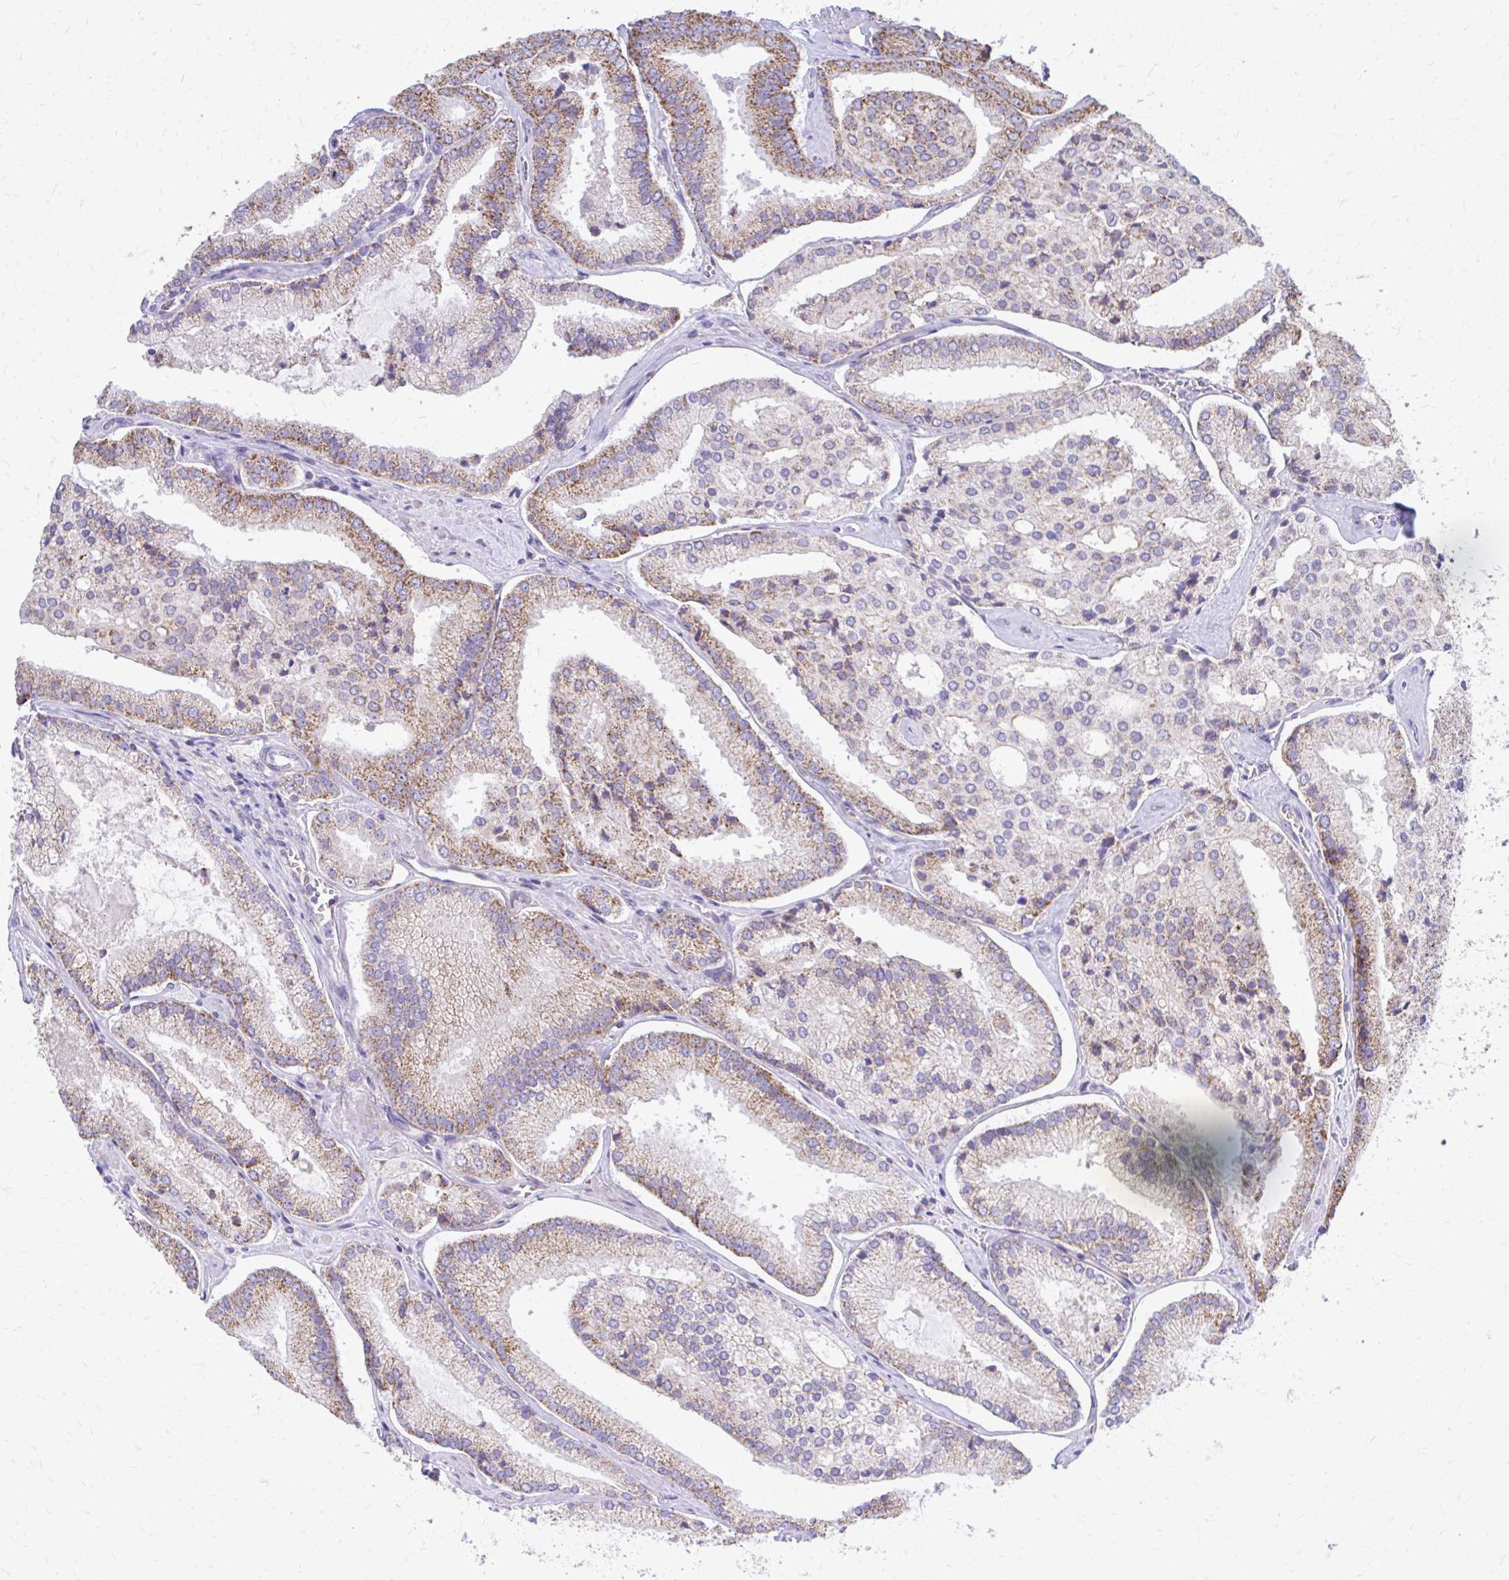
{"staining": {"intensity": "moderate", "quantity": "25%-75%", "location": "cytoplasmic/membranous"}, "tissue": "prostate cancer", "cell_type": "Tumor cells", "image_type": "cancer", "snomed": [{"axis": "morphology", "description": "Adenocarcinoma, High grade"}, {"axis": "topography", "description": "Prostate"}], "caption": "Protein staining displays moderate cytoplasmic/membranous staining in about 25%-75% of tumor cells in high-grade adenocarcinoma (prostate).", "gene": "MRPL19", "patient": {"sex": "male", "age": 73}}